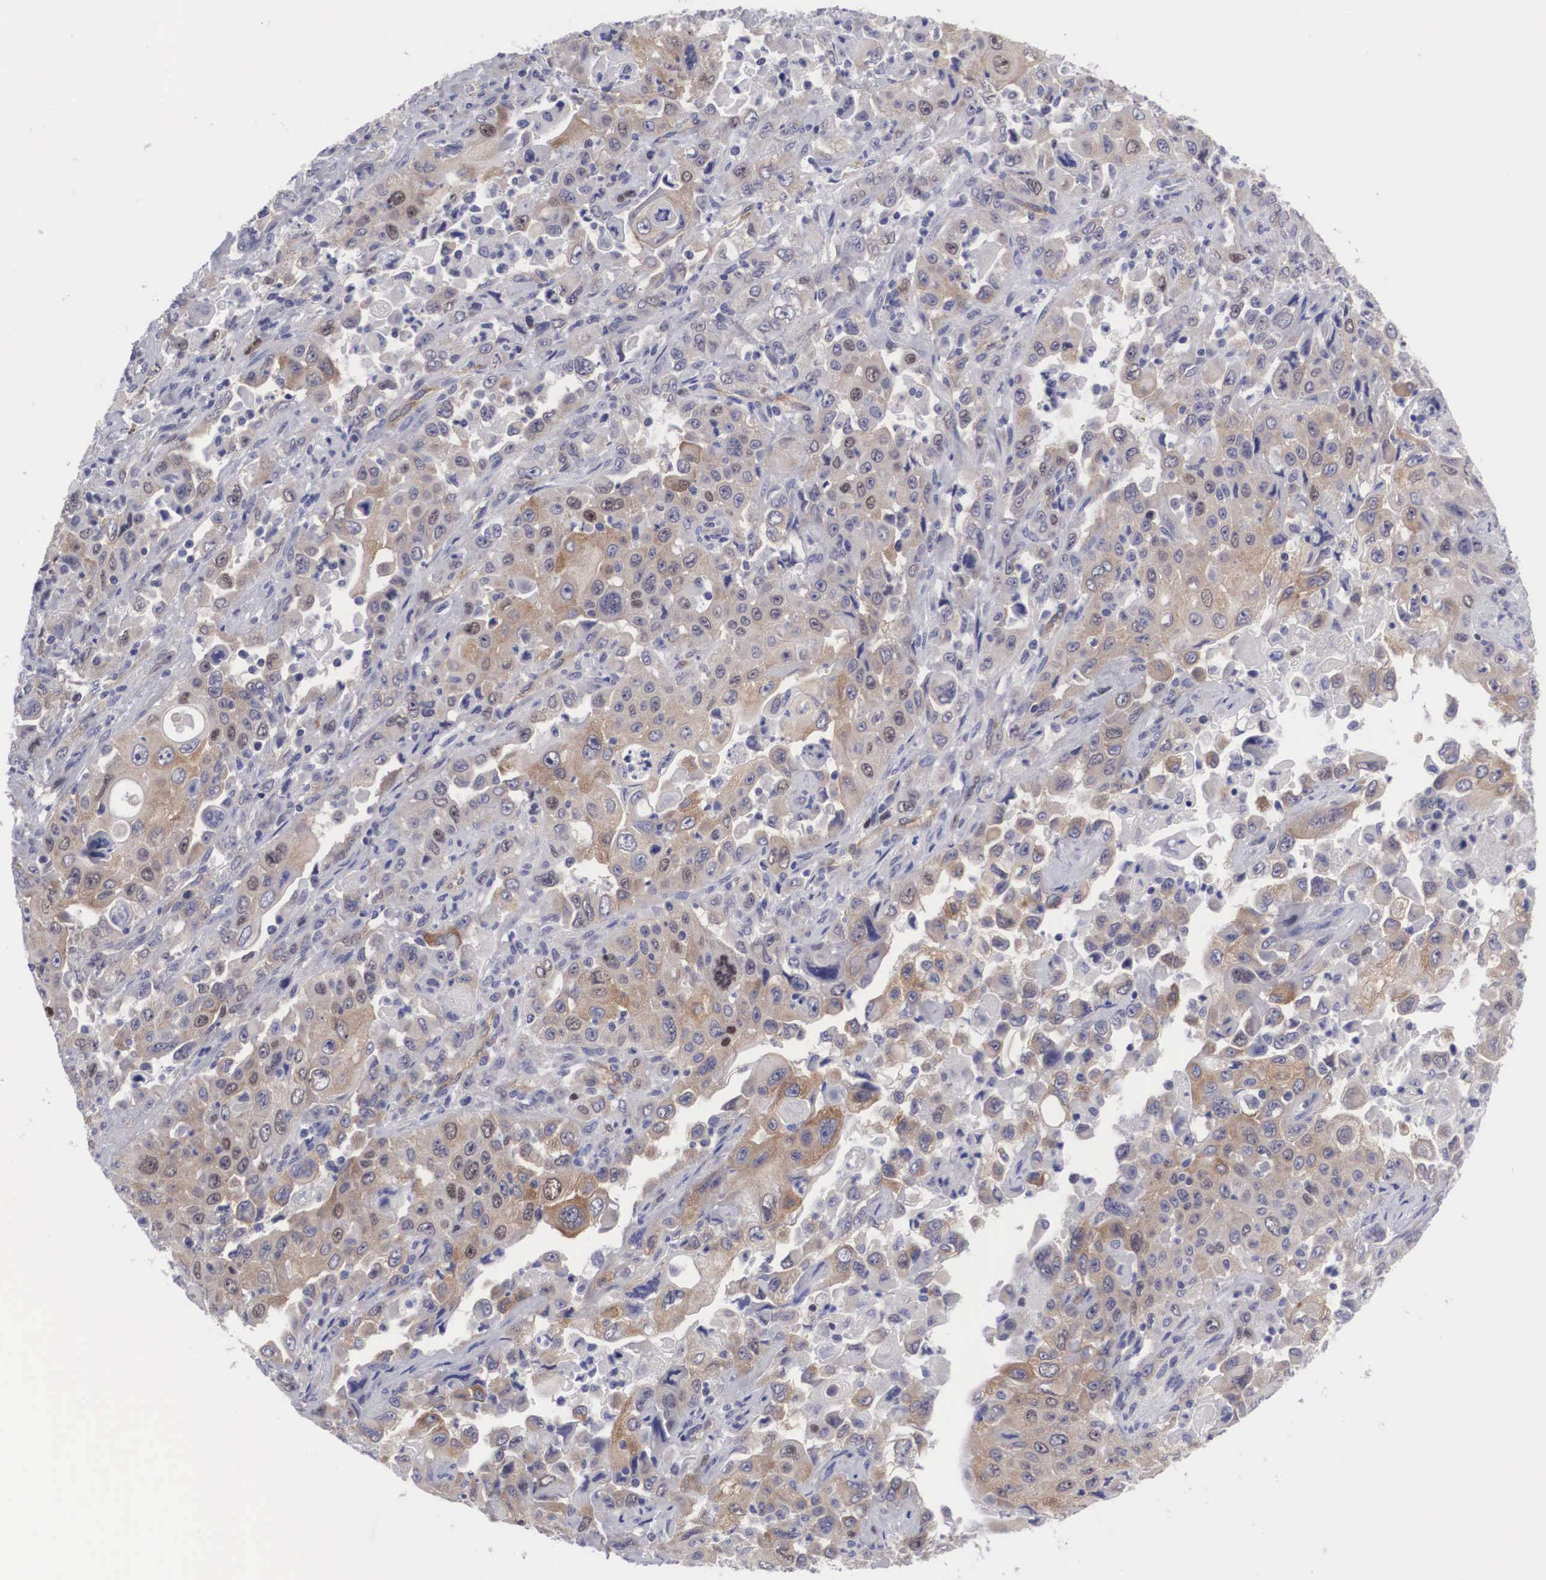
{"staining": {"intensity": "negative", "quantity": "none", "location": "none"}, "tissue": "pancreatic cancer", "cell_type": "Tumor cells", "image_type": "cancer", "snomed": [{"axis": "morphology", "description": "Adenocarcinoma, NOS"}, {"axis": "topography", "description": "Pancreas"}], "caption": "Image shows no significant protein staining in tumor cells of pancreatic adenocarcinoma.", "gene": "MAST4", "patient": {"sex": "male", "age": 70}}